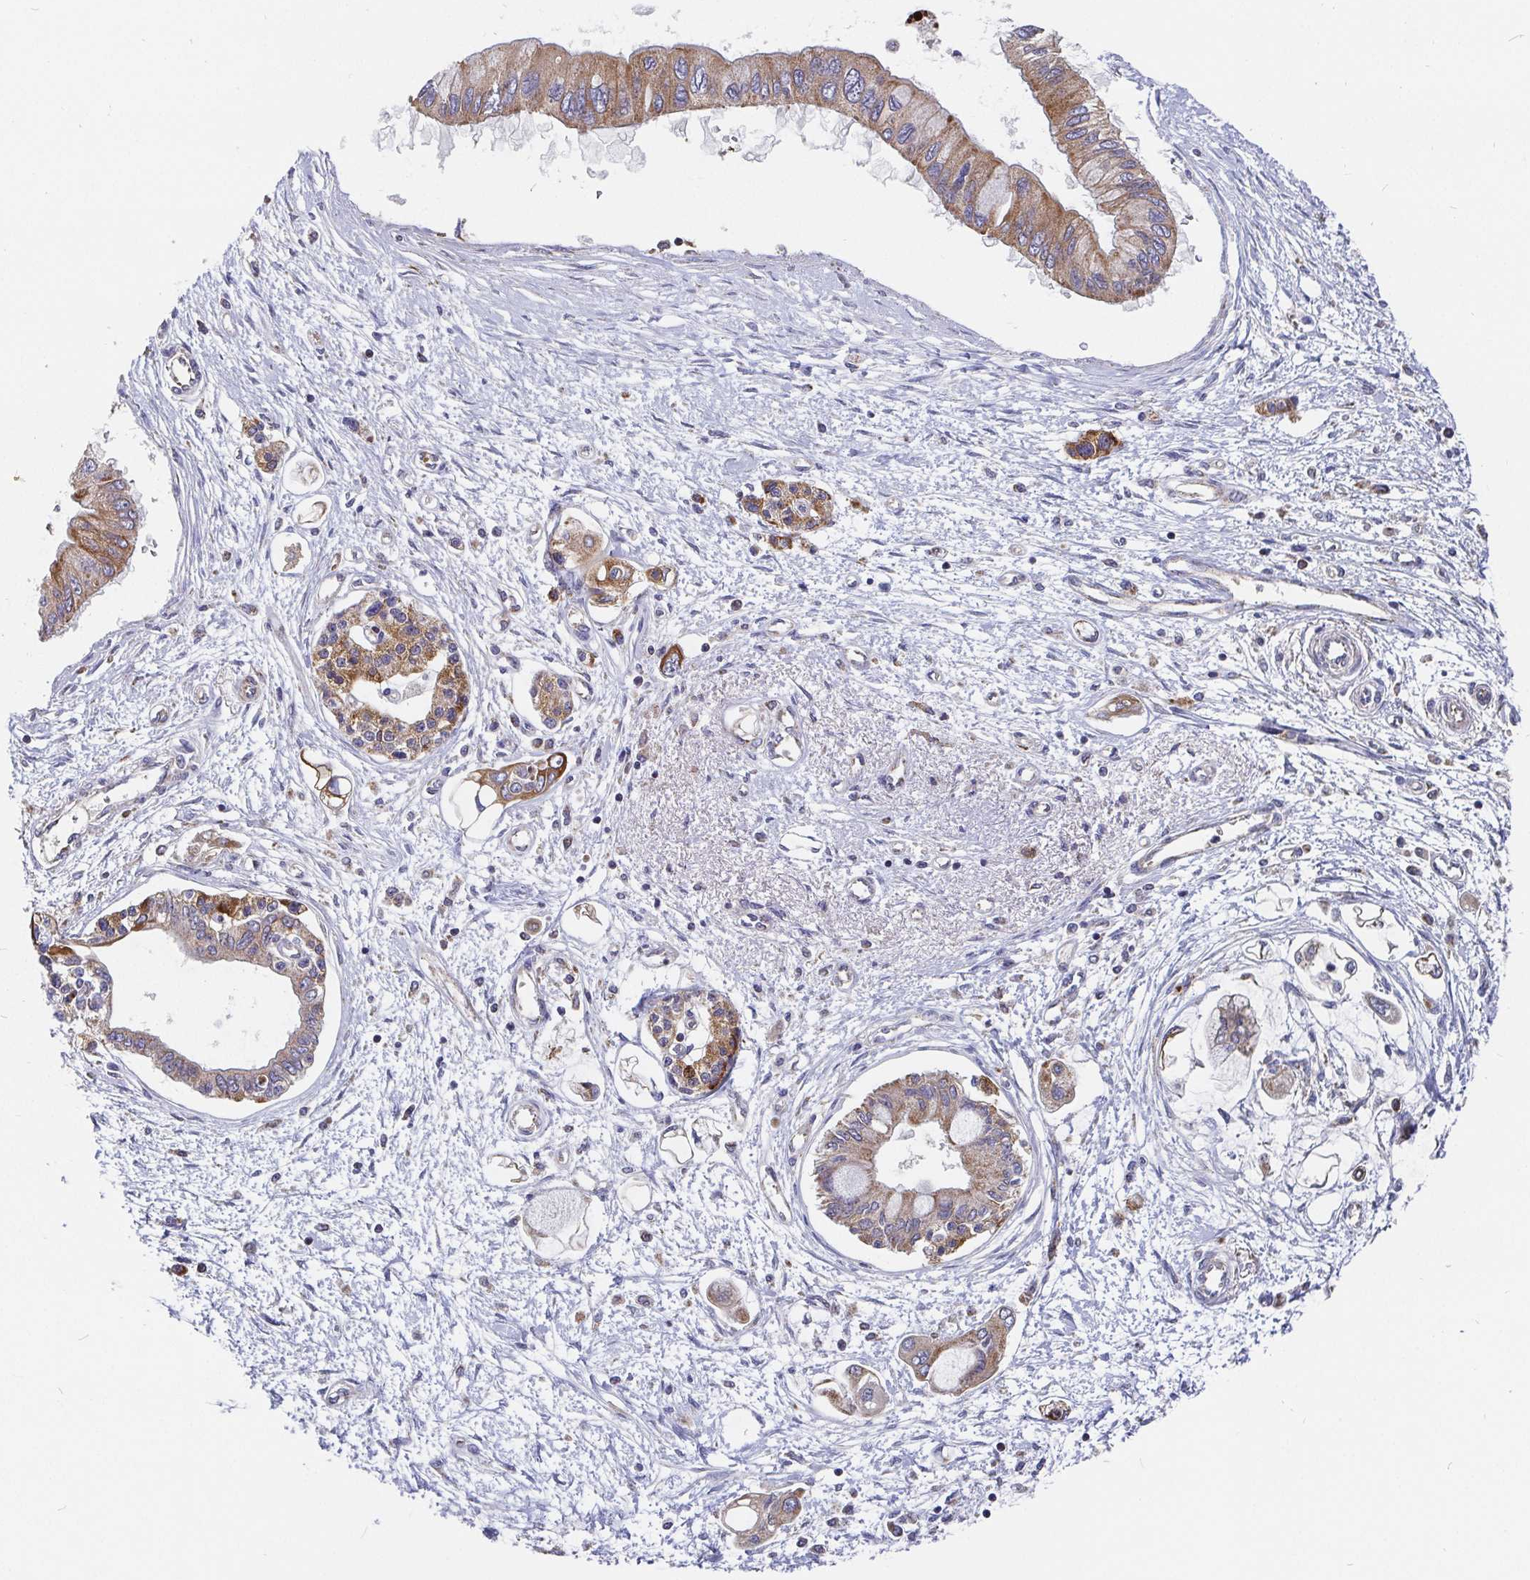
{"staining": {"intensity": "moderate", "quantity": ">75%", "location": "cytoplasmic/membranous"}, "tissue": "pancreatic cancer", "cell_type": "Tumor cells", "image_type": "cancer", "snomed": [{"axis": "morphology", "description": "Adenocarcinoma, NOS"}, {"axis": "topography", "description": "Pancreas"}], "caption": "Tumor cells exhibit medium levels of moderate cytoplasmic/membranous positivity in about >75% of cells in human pancreatic cancer (adenocarcinoma). The protein is stained brown, and the nuclei are stained in blue (DAB (3,3'-diaminobenzidine) IHC with brightfield microscopy, high magnification).", "gene": "PDF", "patient": {"sex": "female", "age": 77}}